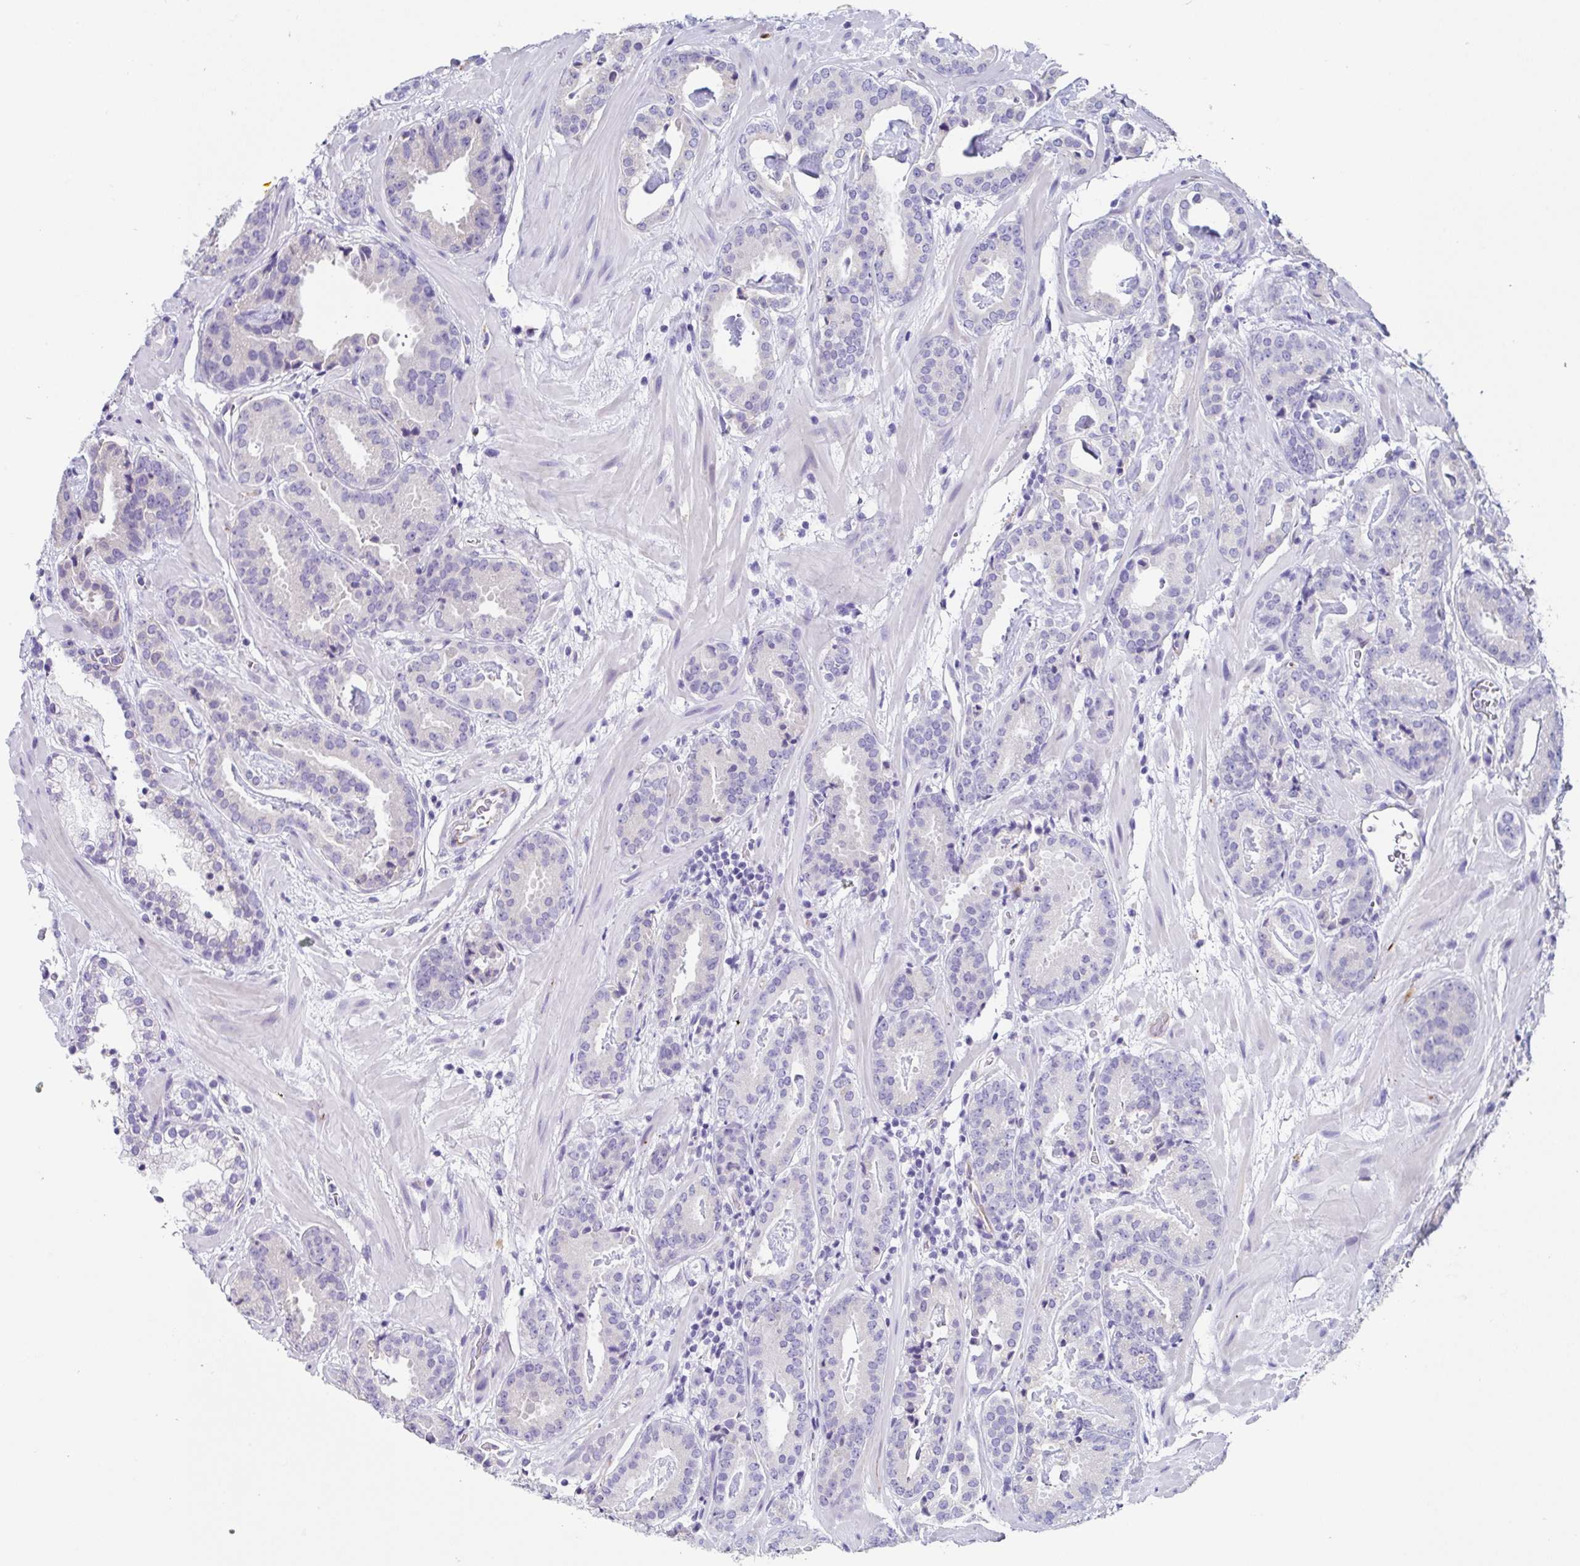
{"staining": {"intensity": "negative", "quantity": "none", "location": "none"}, "tissue": "prostate cancer", "cell_type": "Tumor cells", "image_type": "cancer", "snomed": [{"axis": "morphology", "description": "Adenocarcinoma, Low grade"}, {"axis": "topography", "description": "Prostate"}], "caption": "Protein analysis of adenocarcinoma (low-grade) (prostate) reveals no significant expression in tumor cells.", "gene": "TMPRSS11E", "patient": {"sex": "male", "age": 62}}